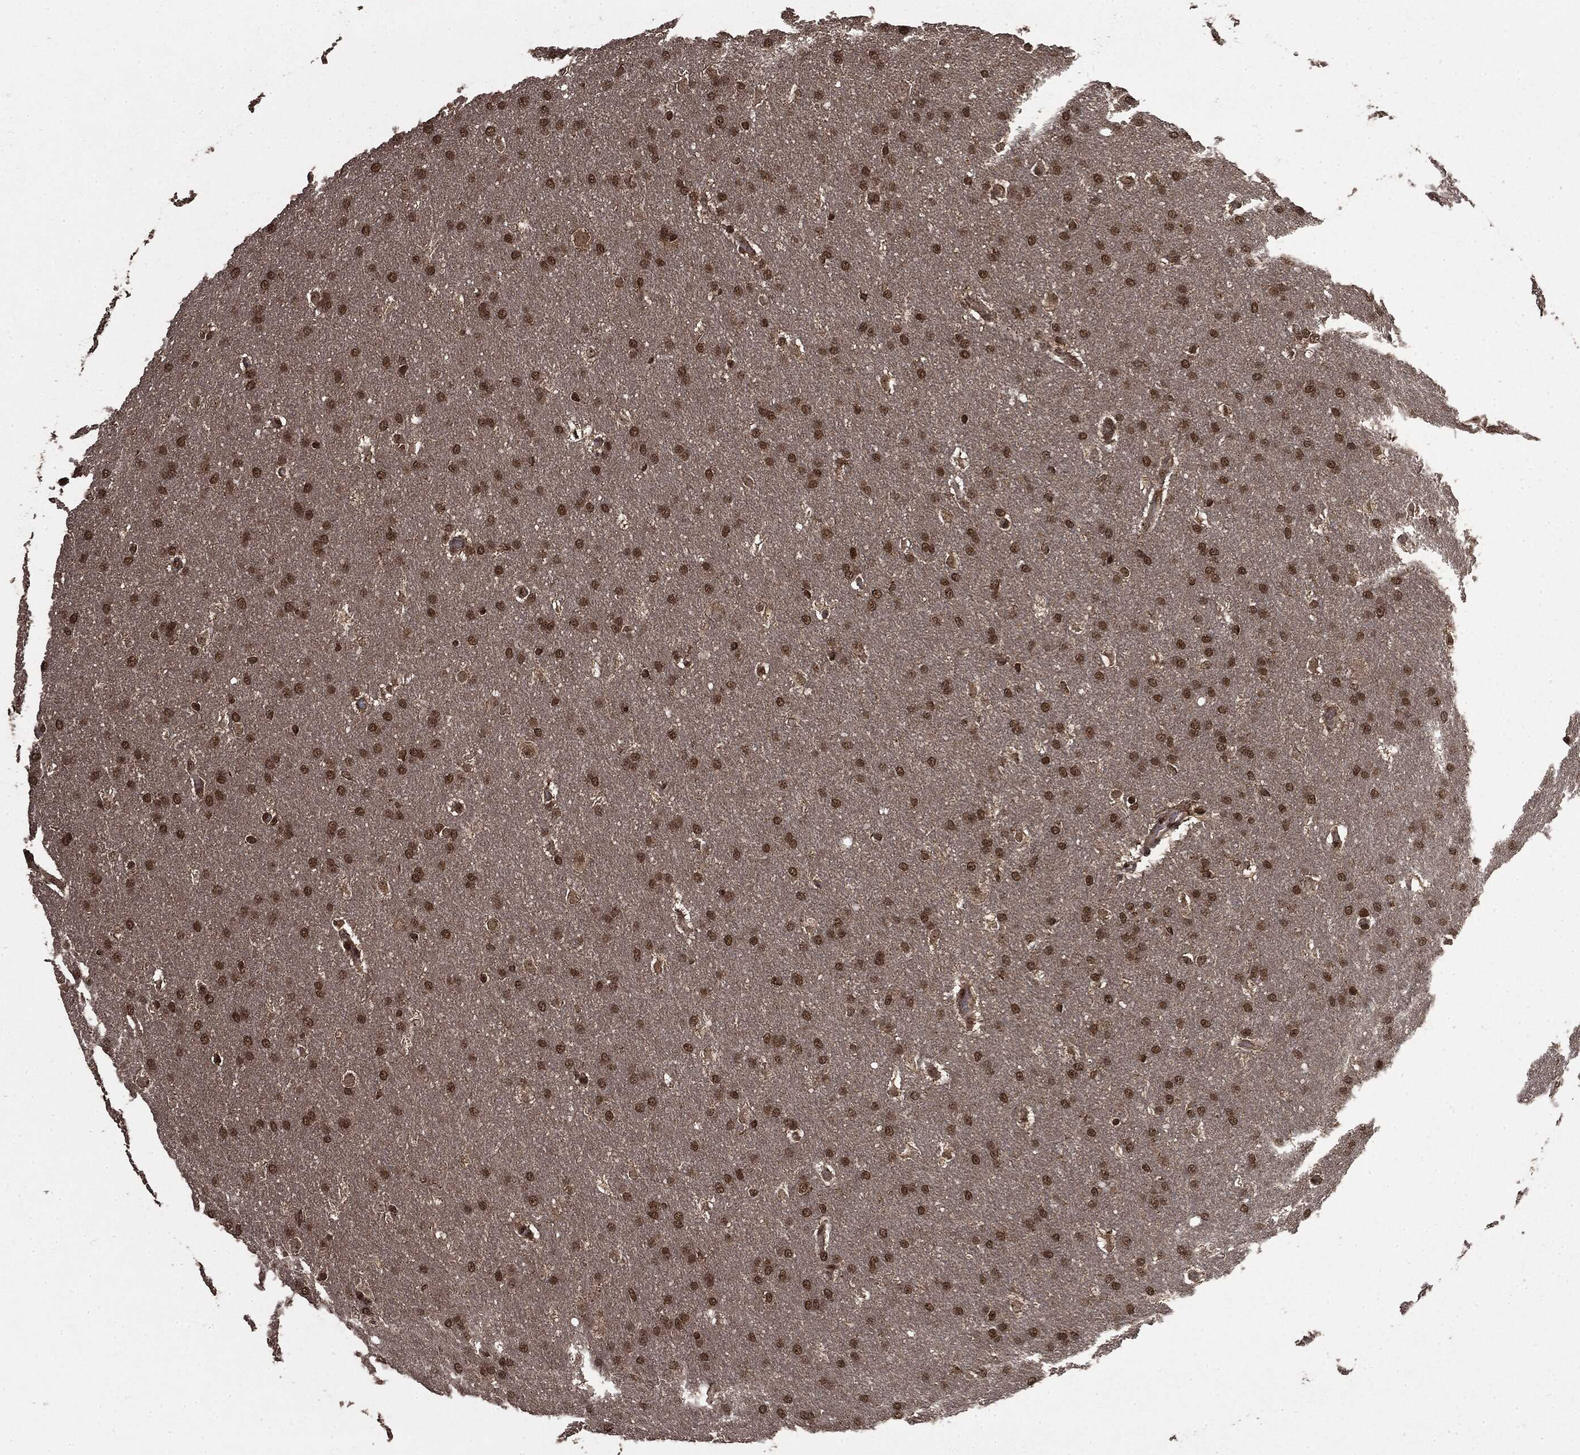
{"staining": {"intensity": "moderate", "quantity": ">75%", "location": "nuclear"}, "tissue": "glioma", "cell_type": "Tumor cells", "image_type": "cancer", "snomed": [{"axis": "morphology", "description": "Glioma, malignant, Low grade"}, {"axis": "topography", "description": "Brain"}], "caption": "Tumor cells demonstrate medium levels of moderate nuclear staining in about >75% of cells in glioma.", "gene": "CTDP1", "patient": {"sex": "female", "age": 37}}